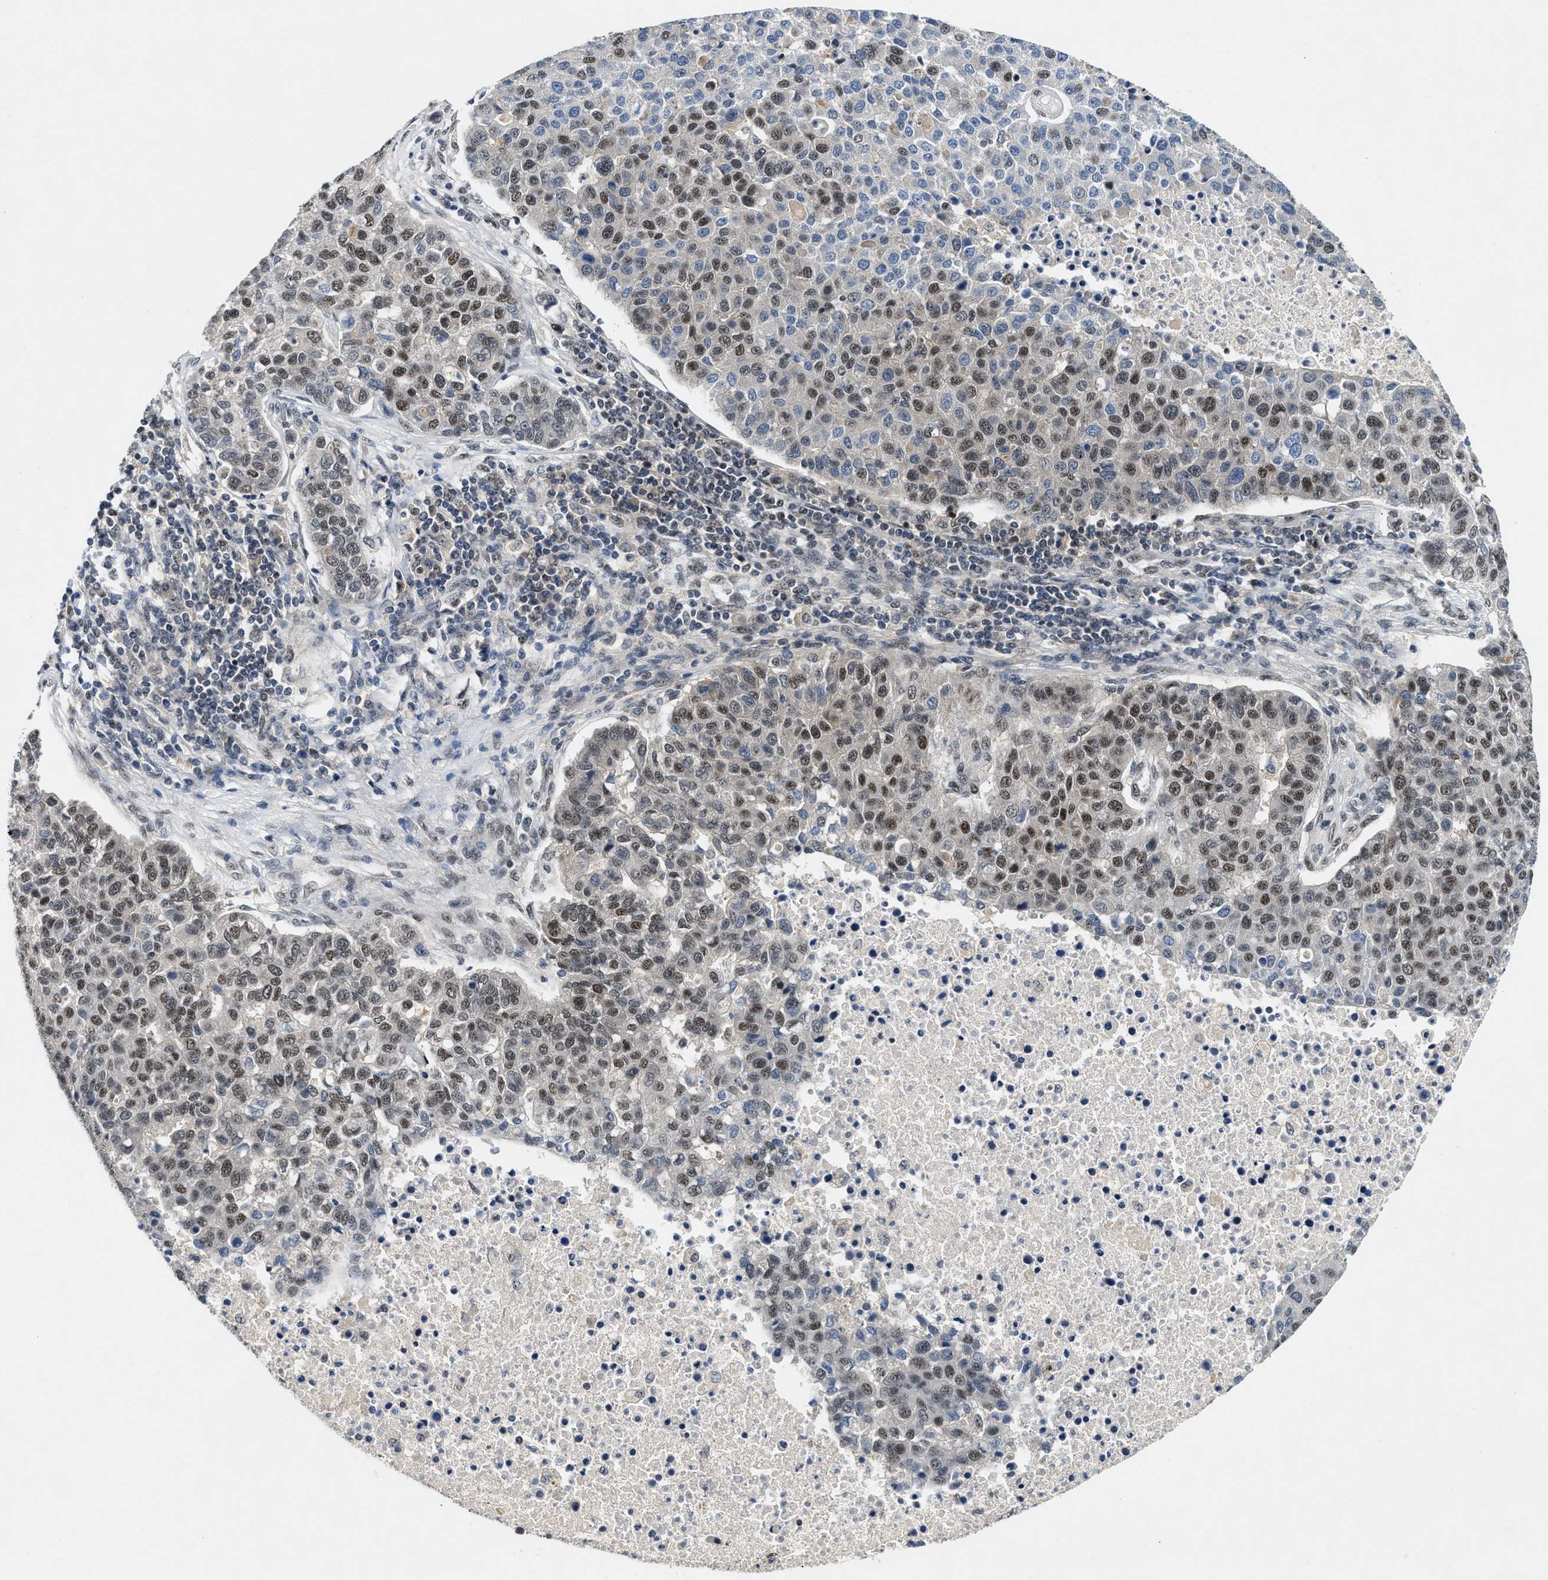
{"staining": {"intensity": "moderate", "quantity": ">75%", "location": "nuclear"}, "tissue": "pancreatic cancer", "cell_type": "Tumor cells", "image_type": "cancer", "snomed": [{"axis": "morphology", "description": "Adenocarcinoma, NOS"}, {"axis": "topography", "description": "Pancreas"}], "caption": "Protein expression analysis of adenocarcinoma (pancreatic) shows moderate nuclear positivity in about >75% of tumor cells. The protein is shown in brown color, while the nuclei are stained blue.", "gene": "NCOA1", "patient": {"sex": "female", "age": 61}}